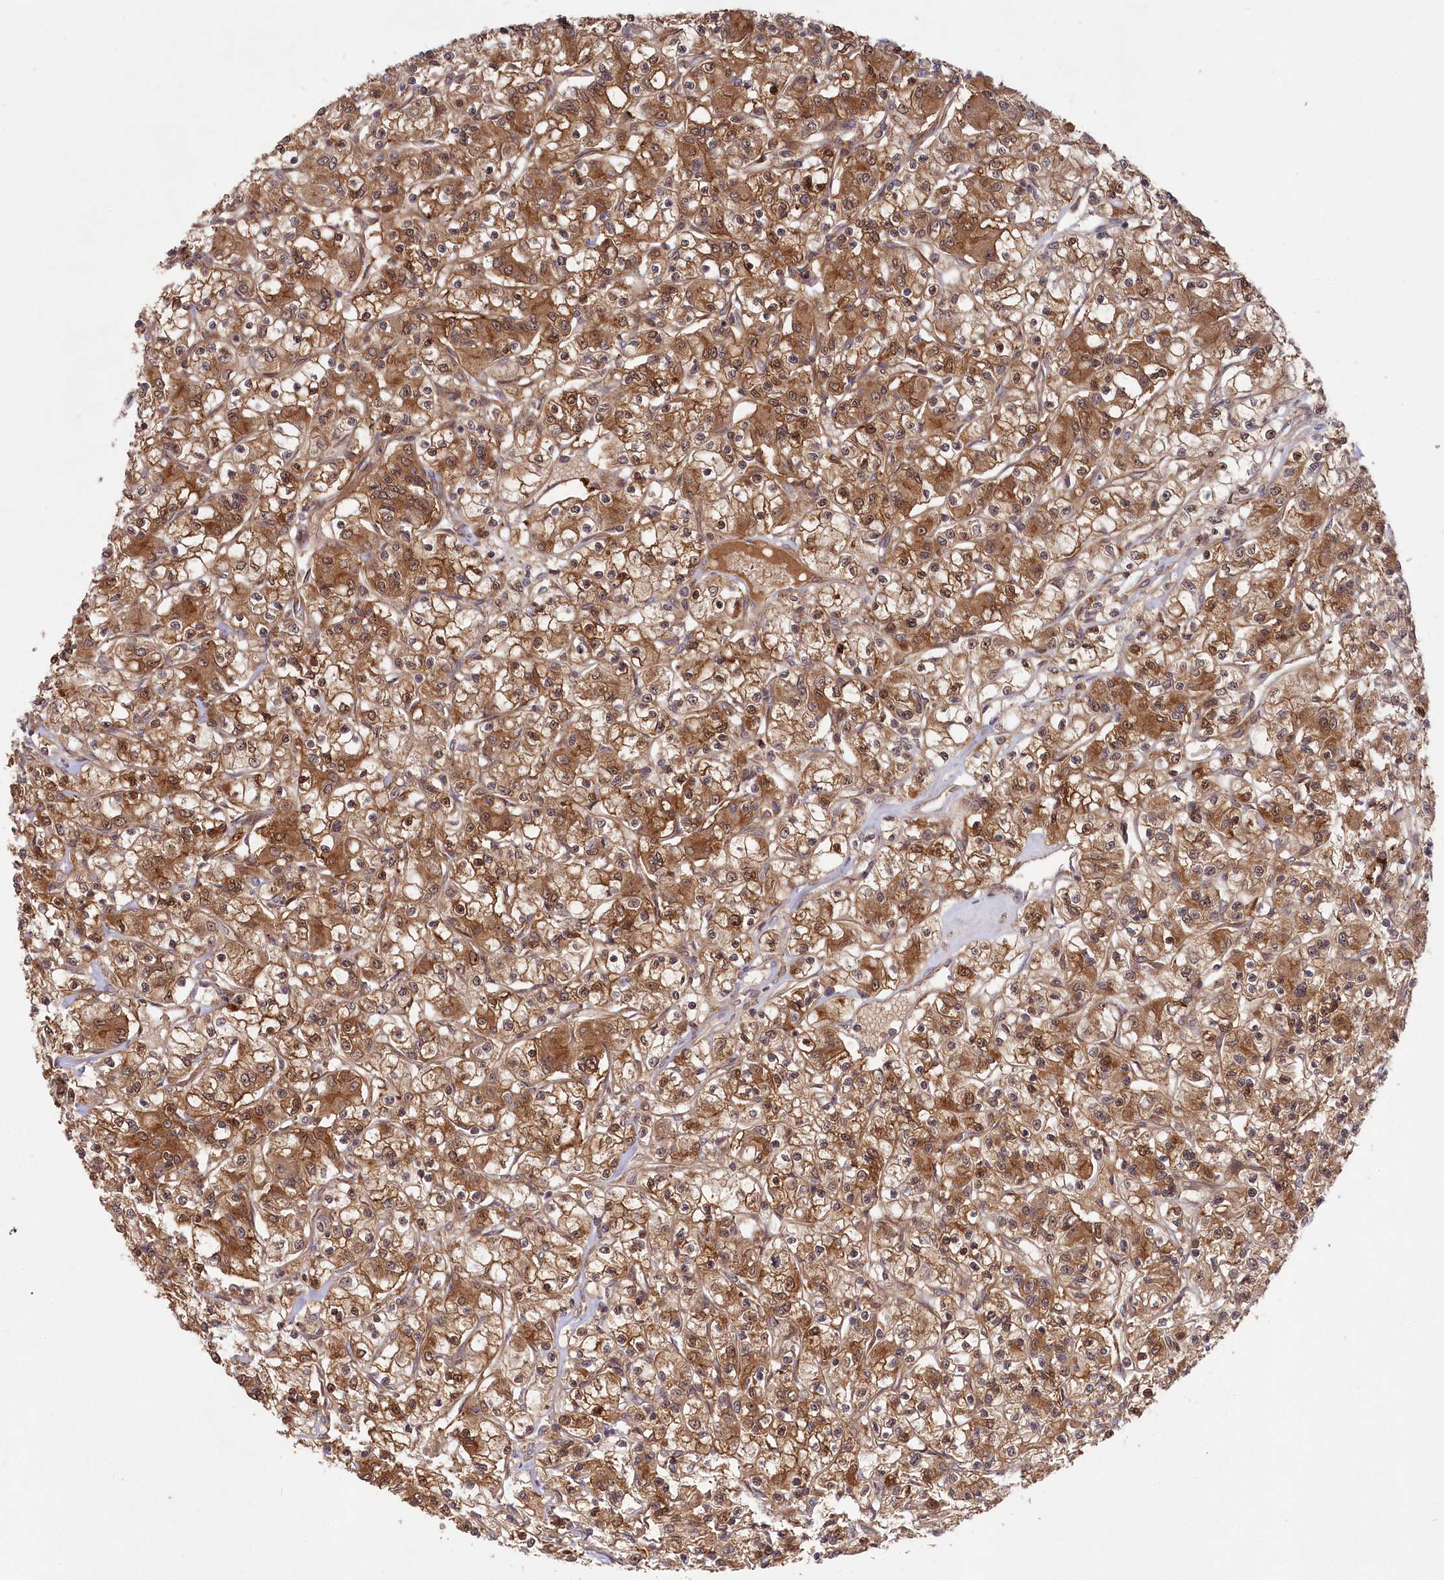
{"staining": {"intensity": "moderate", "quantity": ">75%", "location": "cytoplasmic/membranous,nuclear"}, "tissue": "renal cancer", "cell_type": "Tumor cells", "image_type": "cancer", "snomed": [{"axis": "morphology", "description": "Adenocarcinoma, NOS"}, {"axis": "topography", "description": "Kidney"}], "caption": "DAB immunohistochemical staining of renal cancer displays moderate cytoplasmic/membranous and nuclear protein expression in approximately >75% of tumor cells.", "gene": "TBCA", "patient": {"sex": "female", "age": 59}}